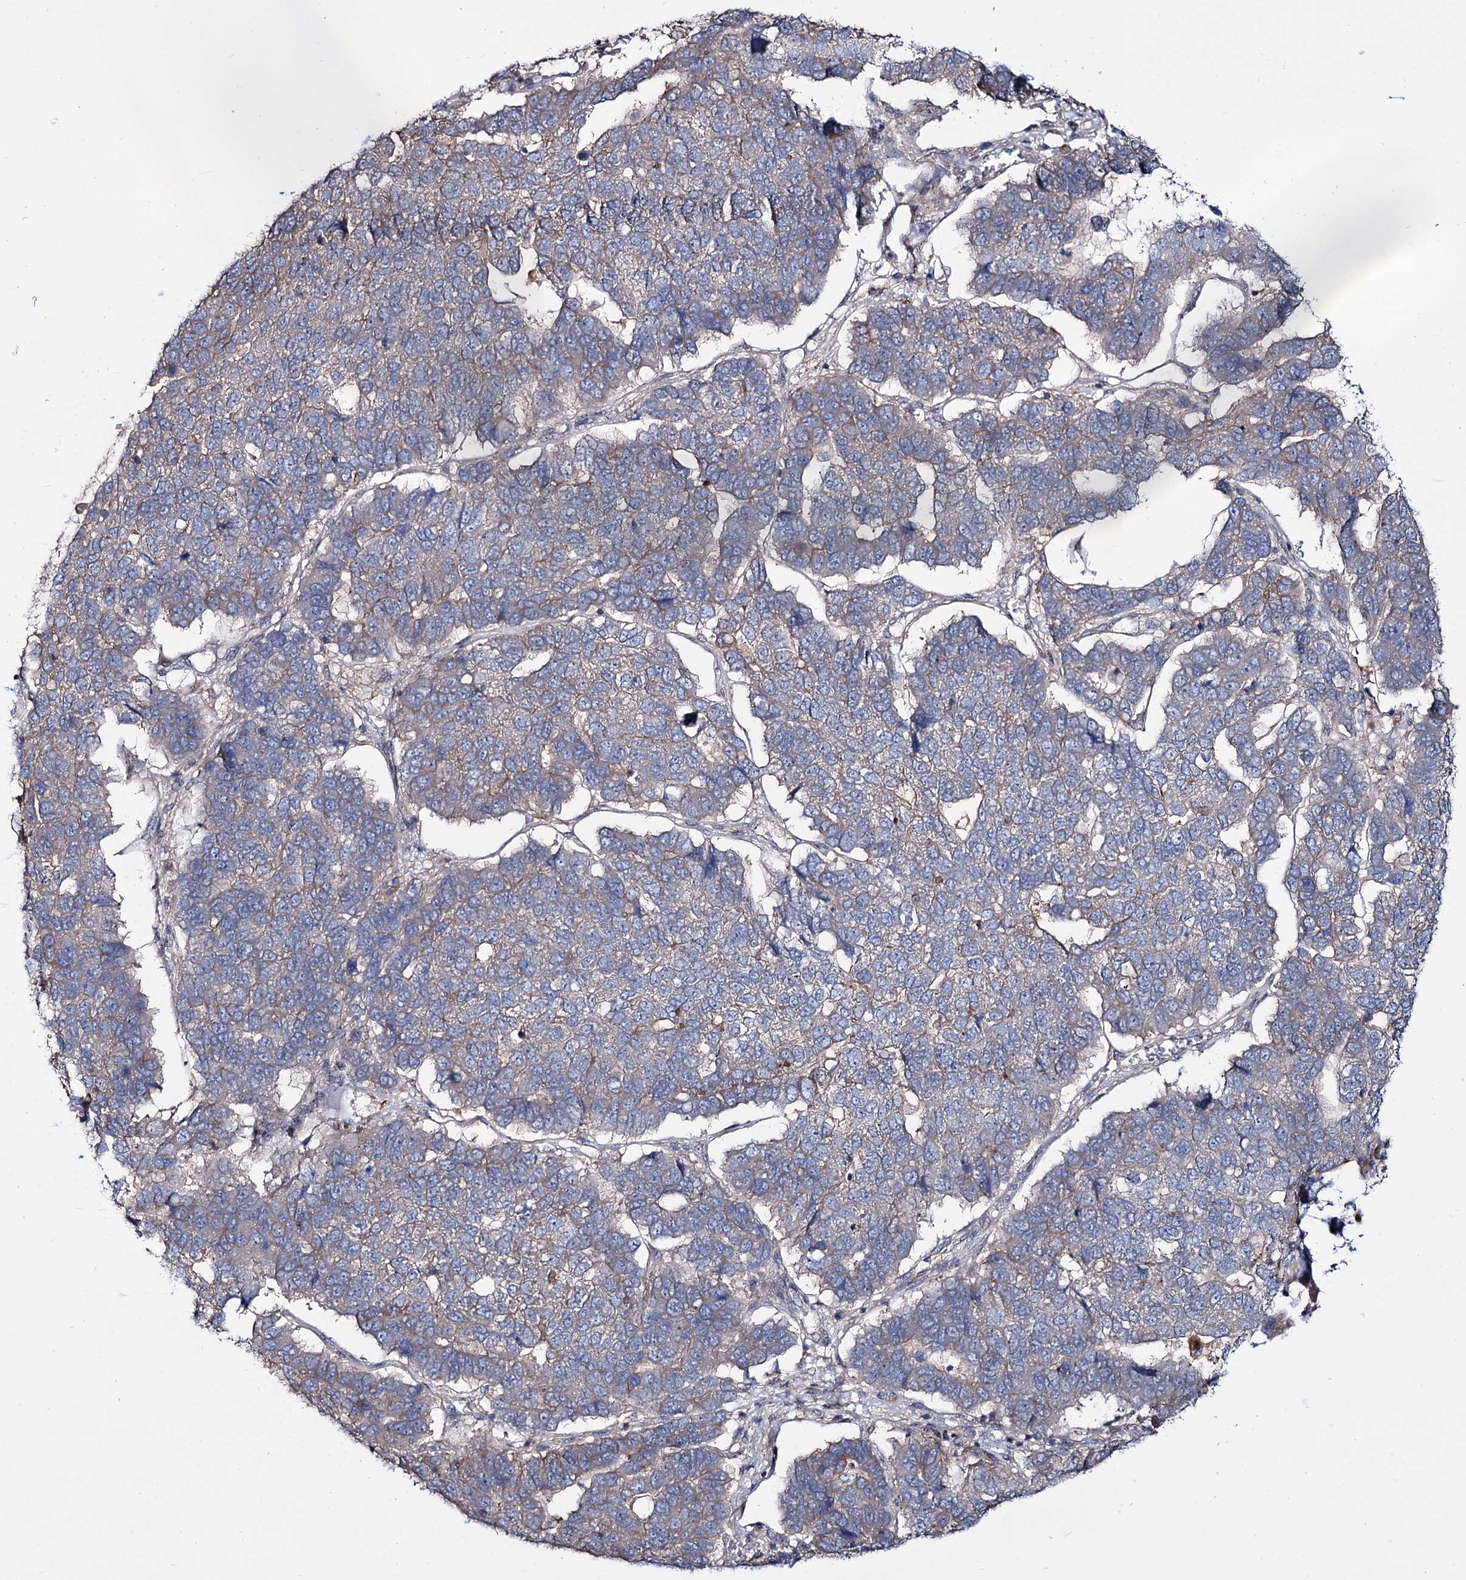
{"staining": {"intensity": "weak", "quantity": "<25%", "location": "cytoplasmic/membranous"}, "tissue": "pancreatic cancer", "cell_type": "Tumor cells", "image_type": "cancer", "snomed": [{"axis": "morphology", "description": "Adenocarcinoma, NOS"}, {"axis": "topography", "description": "Pancreas"}], "caption": "Immunohistochemistry image of pancreatic cancer stained for a protein (brown), which displays no staining in tumor cells.", "gene": "SEC24A", "patient": {"sex": "female", "age": 61}}